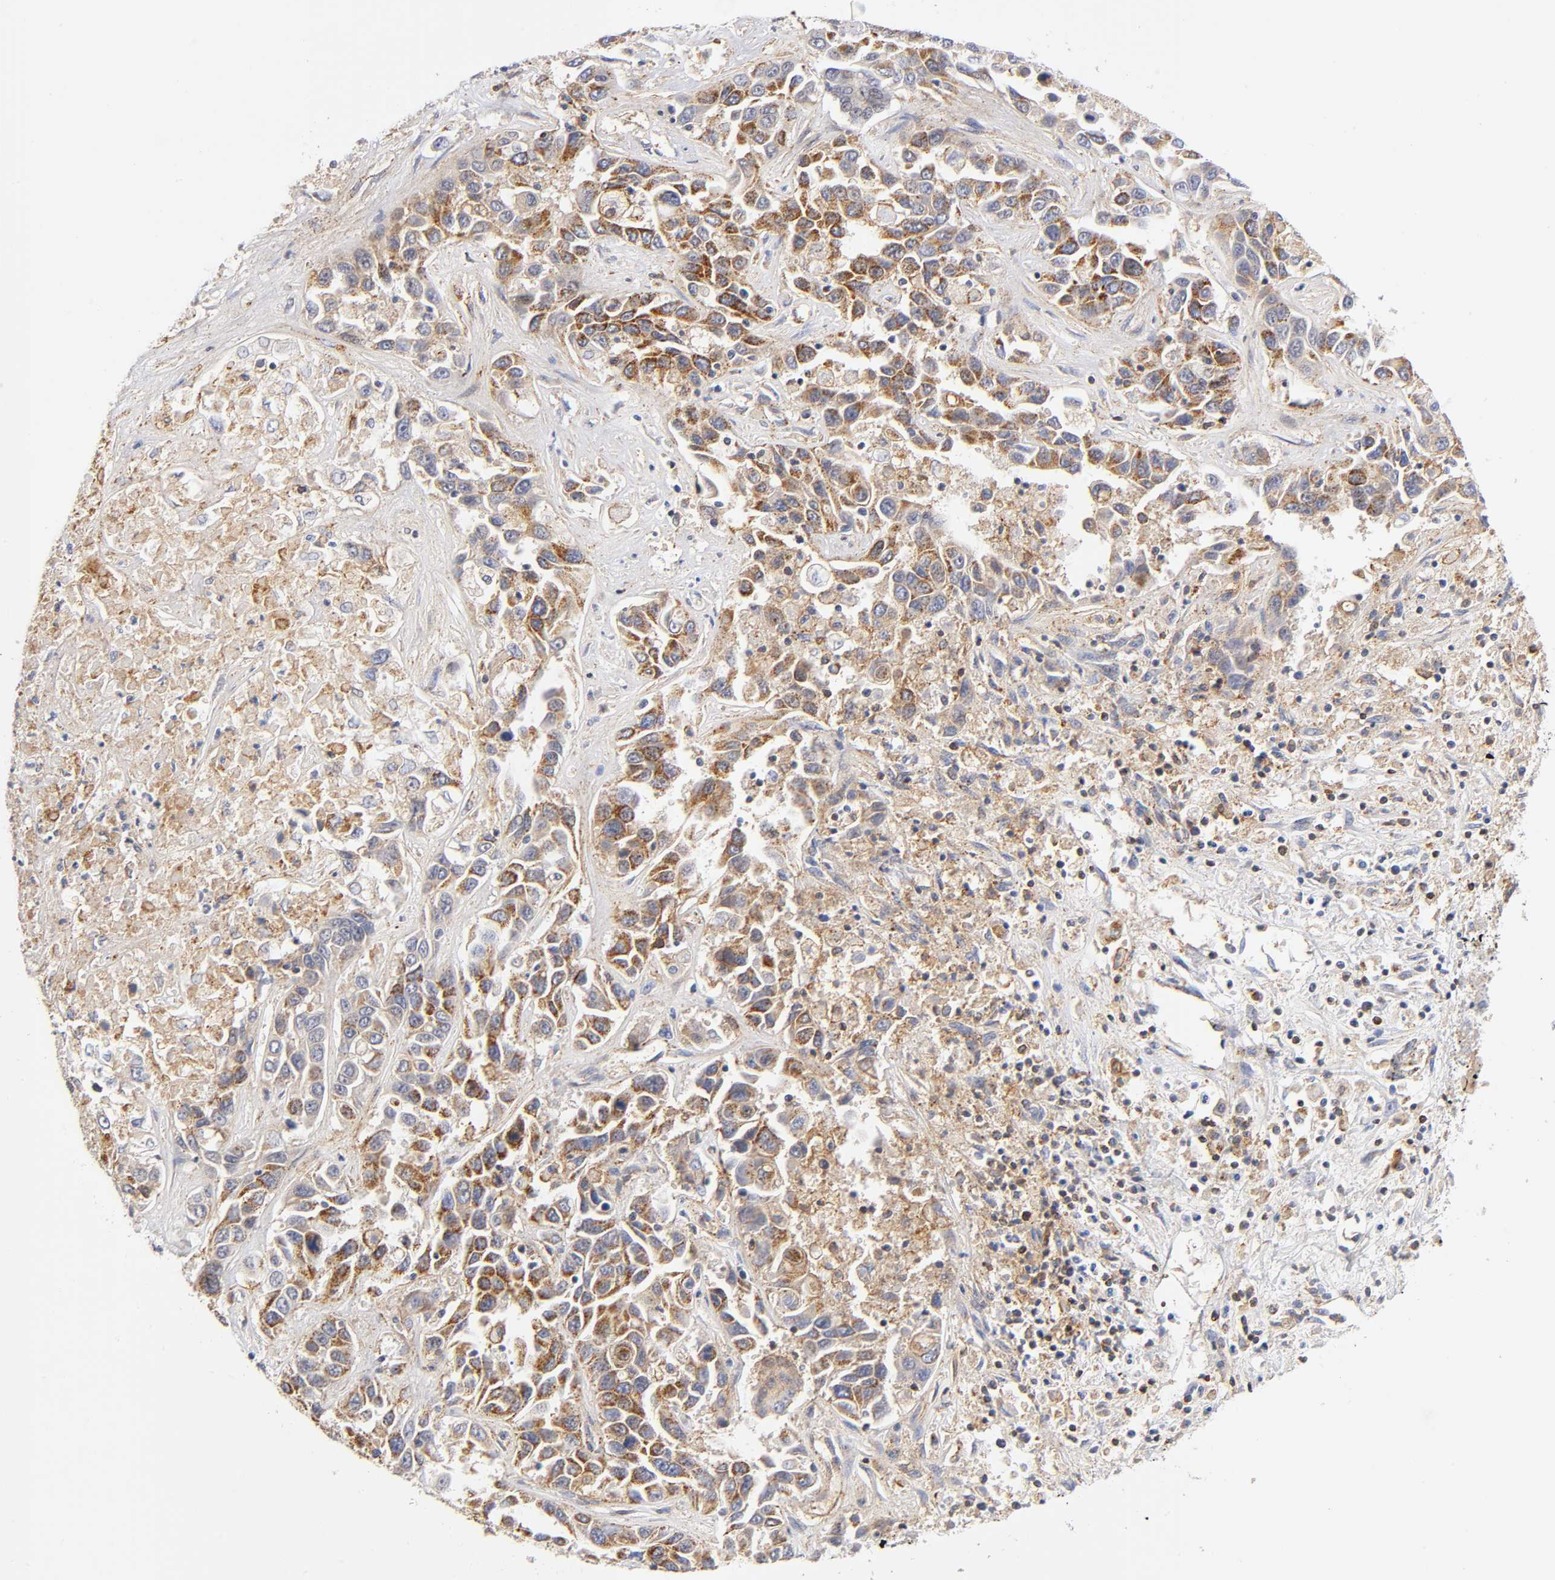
{"staining": {"intensity": "moderate", "quantity": ">75%", "location": "cytoplasmic/membranous"}, "tissue": "liver cancer", "cell_type": "Tumor cells", "image_type": "cancer", "snomed": [{"axis": "morphology", "description": "Cholangiocarcinoma"}, {"axis": "topography", "description": "Liver"}], "caption": "Approximately >75% of tumor cells in cholangiocarcinoma (liver) display moderate cytoplasmic/membranous protein positivity as visualized by brown immunohistochemical staining.", "gene": "ANXA7", "patient": {"sex": "female", "age": 52}}